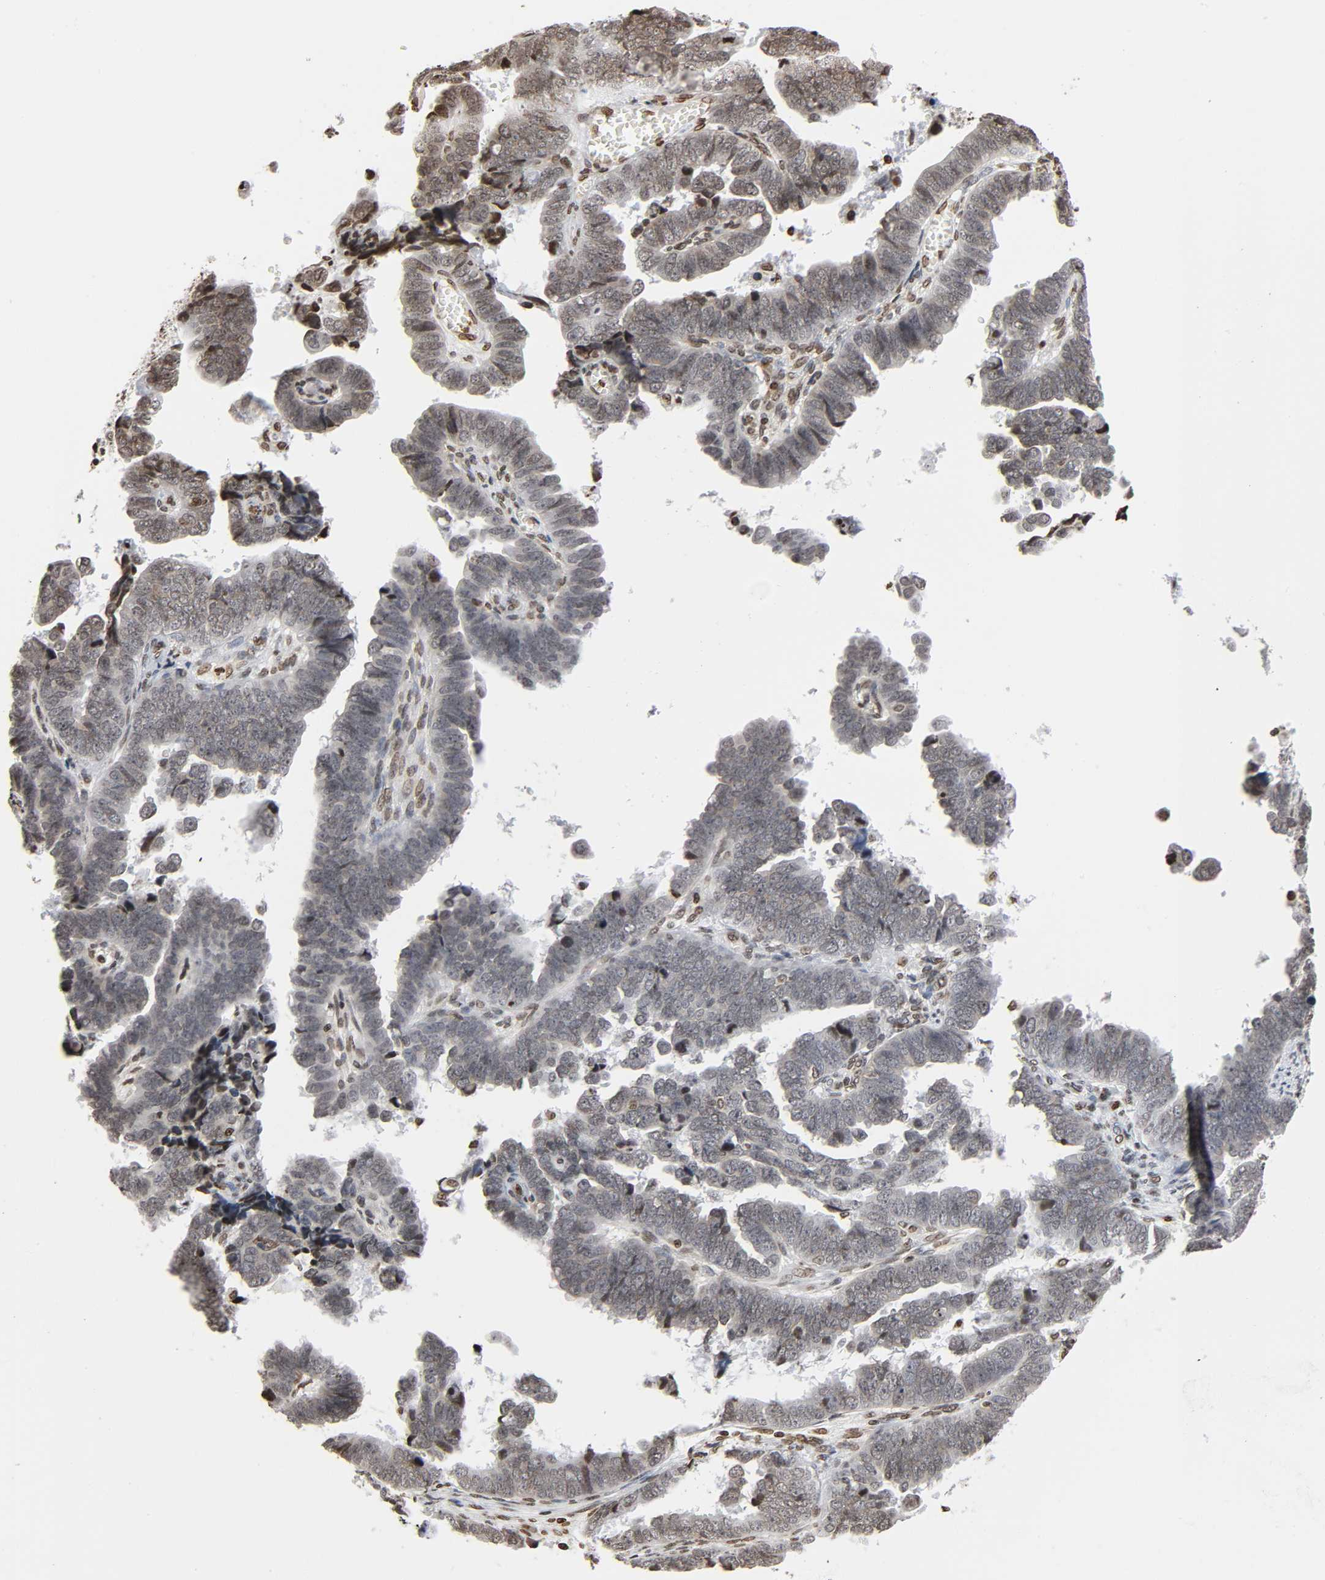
{"staining": {"intensity": "moderate", "quantity": ">75%", "location": "nuclear"}, "tissue": "endometrial cancer", "cell_type": "Tumor cells", "image_type": "cancer", "snomed": [{"axis": "morphology", "description": "Adenocarcinoma, NOS"}, {"axis": "topography", "description": "Endometrium"}], "caption": "Immunohistochemical staining of endometrial adenocarcinoma displays moderate nuclear protein staining in approximately >75% of tumor cells.", "gene": "HOXA6", "patient": {"sex": "female", "age": 75}}